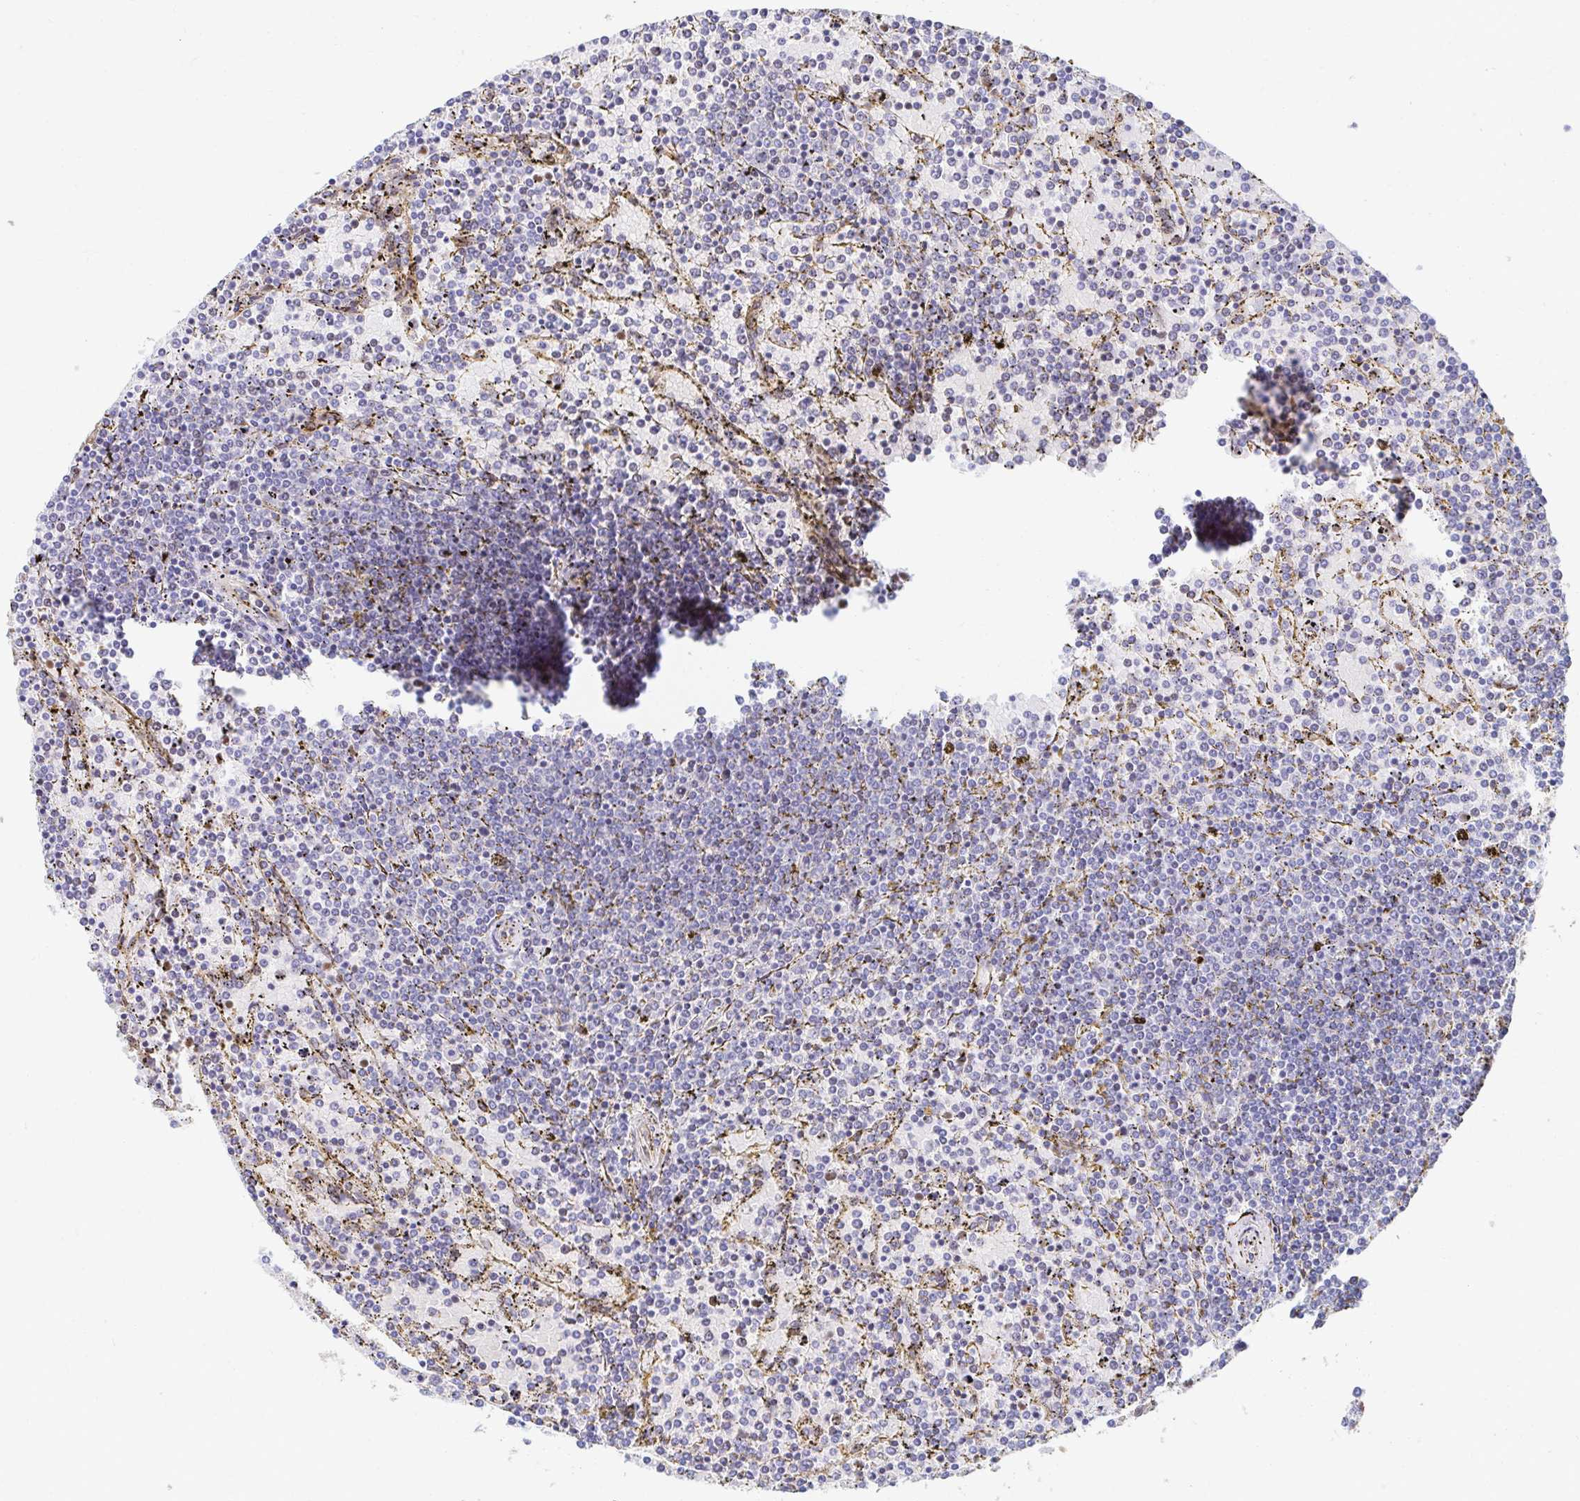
{"staining": {"intensity": "negative", "quantity": "none", "location": "none"}, "tissue": "lymphoma", "cell_type": "Tumor cells", "image_type": "cancer", "snomed": [{"axis": "morphology", "description": "Malignant lymphoma, non-Hodgkin's type, Low grade"}, {"axis": "topography", "description": "Spleen"}], "caption": "Immunohistochemistry (IHC) image of human lymphoma stained for a protein (brown), which displays no staining in tumor cells. (DAB immunohistochemistry (IHC) visualized using brightfield microscopy, high magnification).", "gene": "CTTN", "patient": {"sex": "female", "age": 77}}